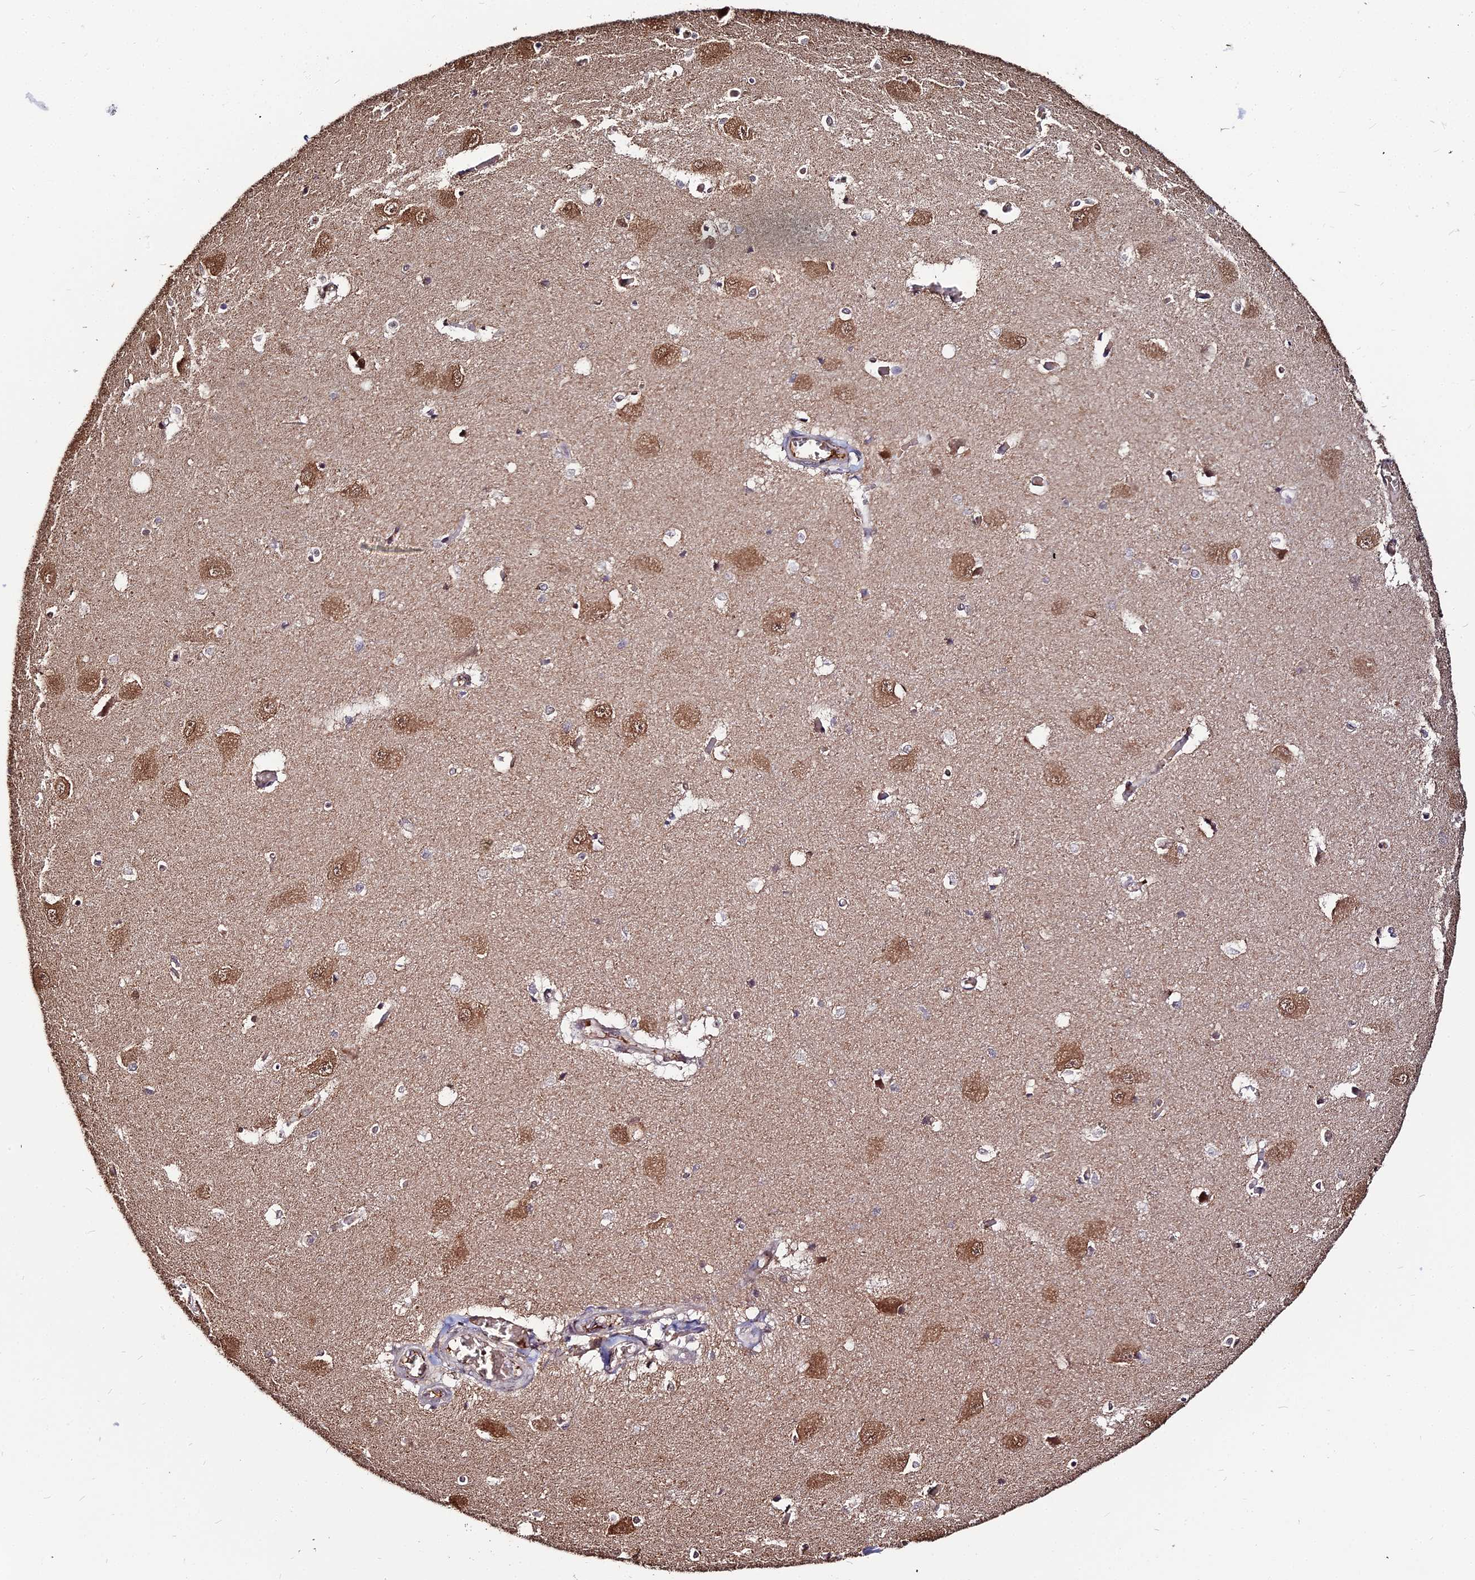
{"staining": {"intensity": "negative", "quantity": "none", "location": "none"}, "tissue": "caudate", "cell_type": "Glial cells", "image_type": "normal", "snomed": [{"axis": "morphology", "description": "Normal tissue, NOS"}, {"axis": "topography", "description": "Lateral ventricle wall"}], "caption": "The image displays no significant positivity in glial cells of caudate.", "gene": "ZDBF2", "patient": {"sex": "male", "age": 37}}